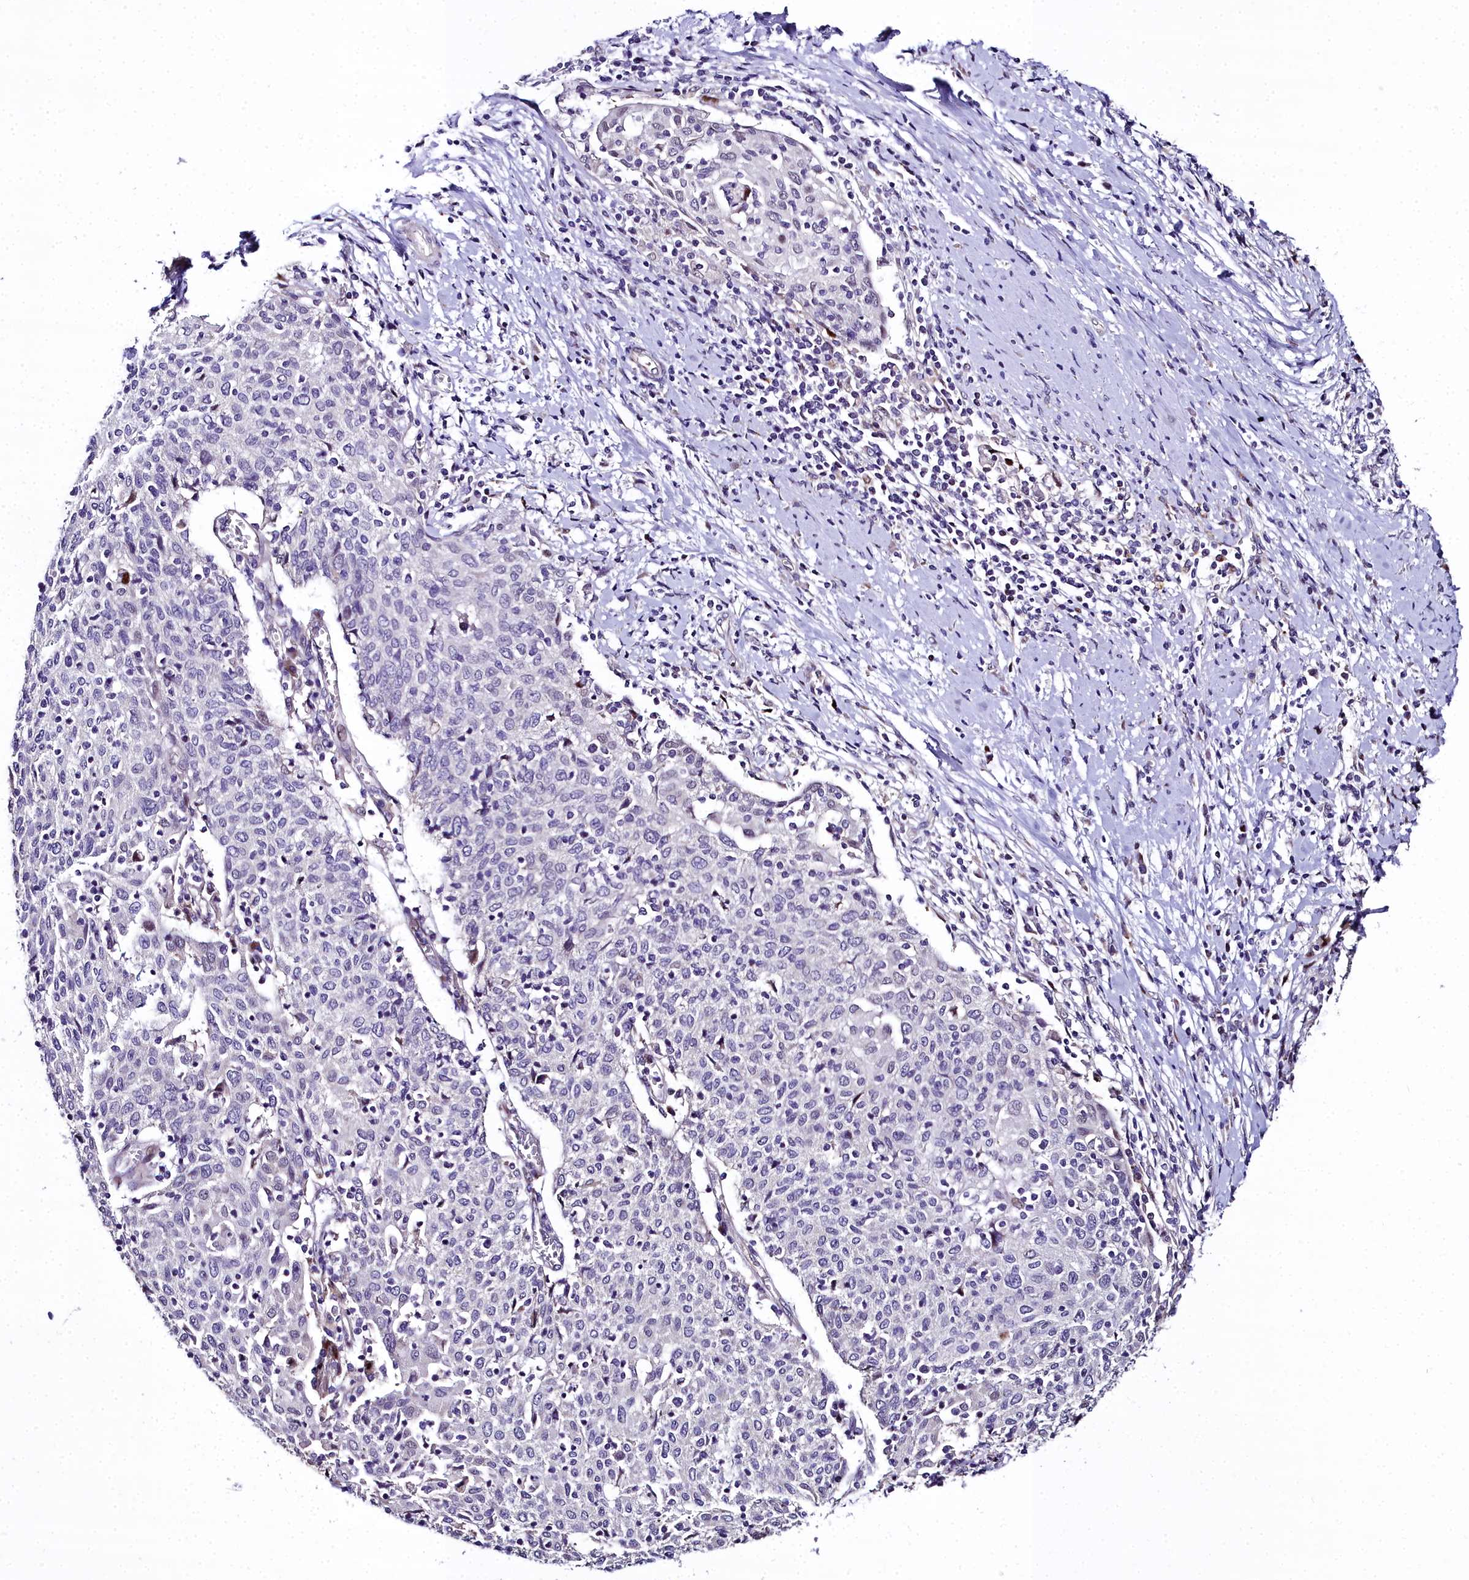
{"staining": {"intensity": "negative", "quantity": "none", "location": "none"}, "tissue": "cervical cancer", "cell_type": "Tumor cells", "image_type": "cancer", "snomed": [{"axis": "morphology", "description": "Squamous cell carcinoma, NOS"}, {"axis": "topography", "description": "Cervix"}], "caption": "DAB immunohistochemical staining of cervical cancer displays no significant positivity in tumor cells.", "gene": "AP1M1", "patient": {"sex": "female", "age": 52}}